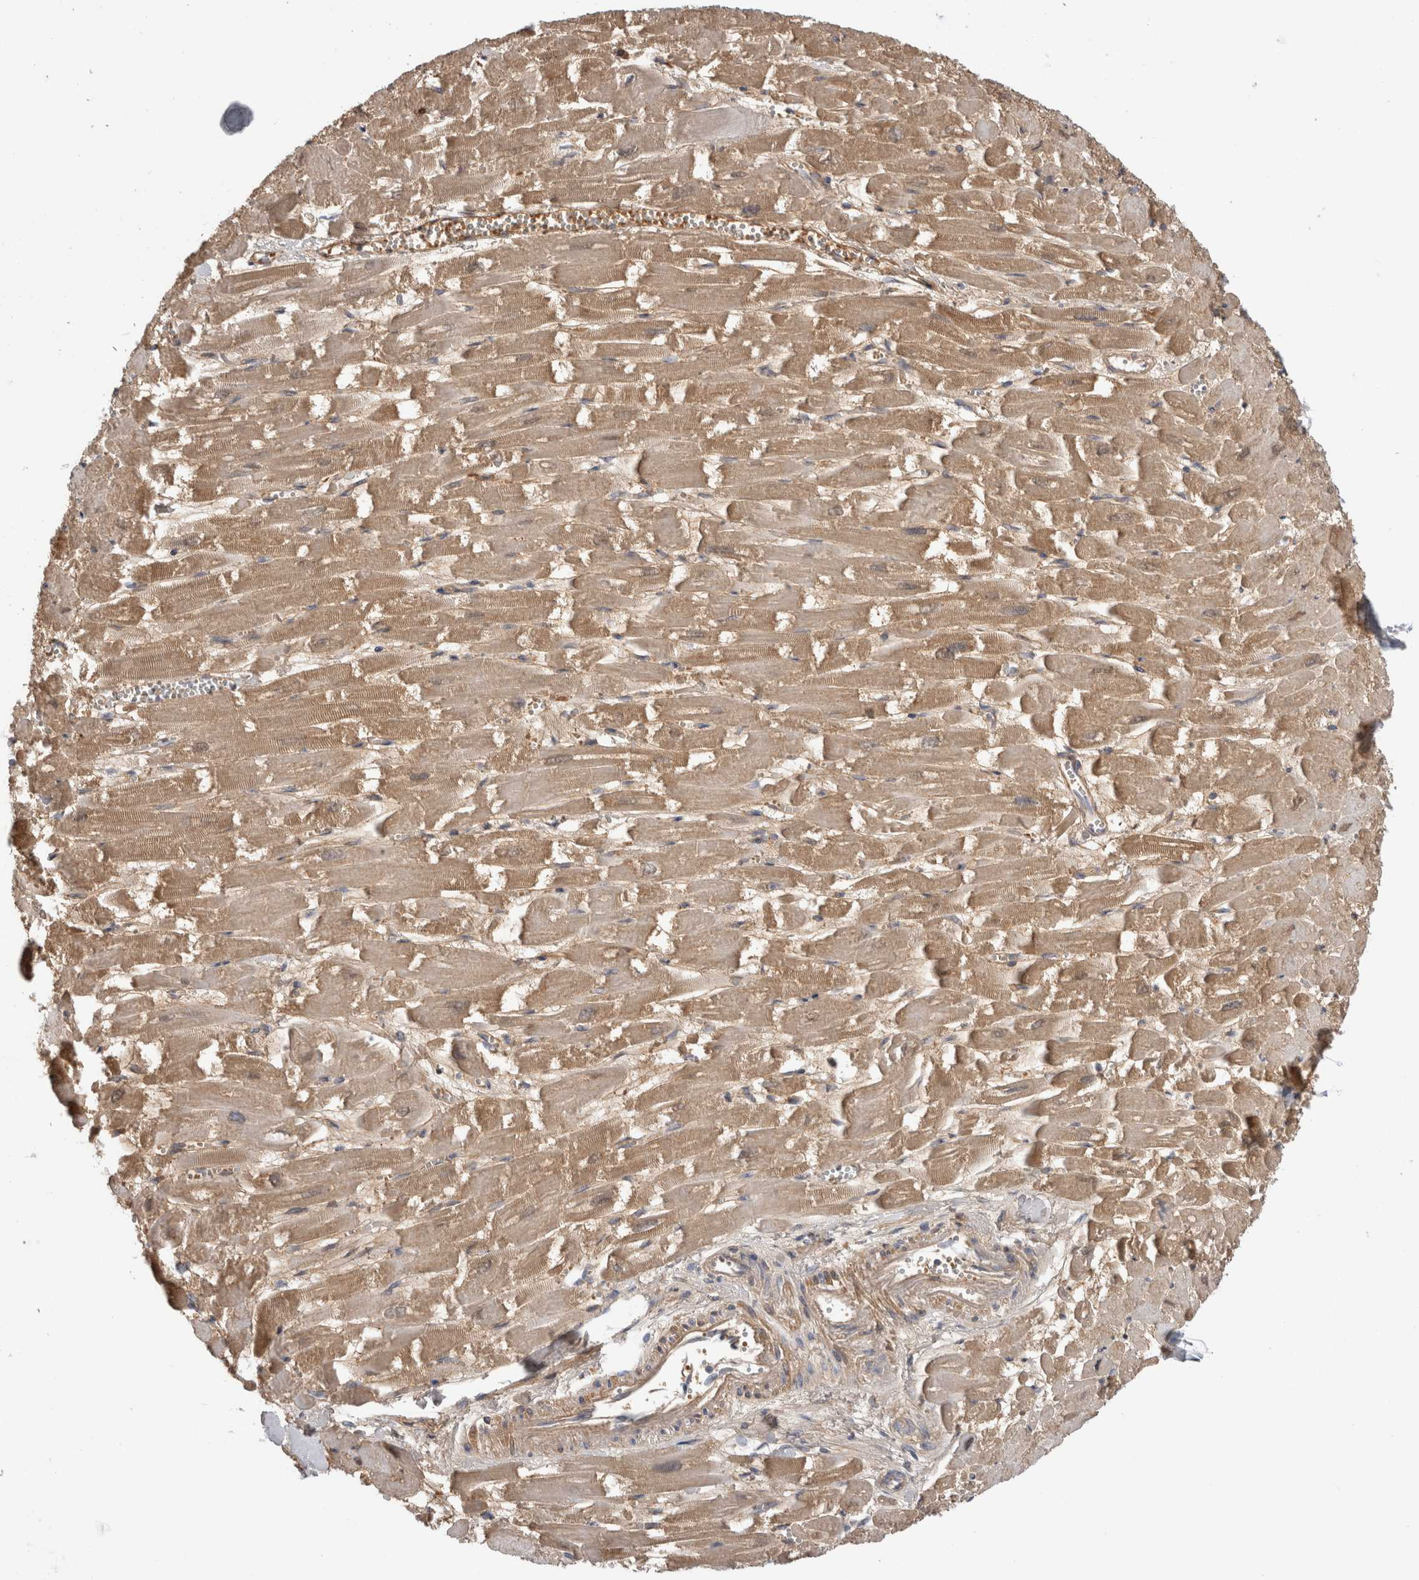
{"staining": {"intensity": "moderate", "quantity": "25%-75%", "location": "cytoplasmic/membranous"}, "tissue": "heart muscle", "cell_type": "Cardiomyocytes", "image_type": "normal", "snomed": [{"axis": "morphology", "description": "Normal tissue, NOS"}, {"axis": "topography", "description": "Heart"}], "caption": "Protein staining of benign heart muscle displays moderate cytoplasmic/membranous staining in about 25%-75% of cardiomyocytes.", "gene": "TBCE", "patient": {"sex": "male", "age": 54}}